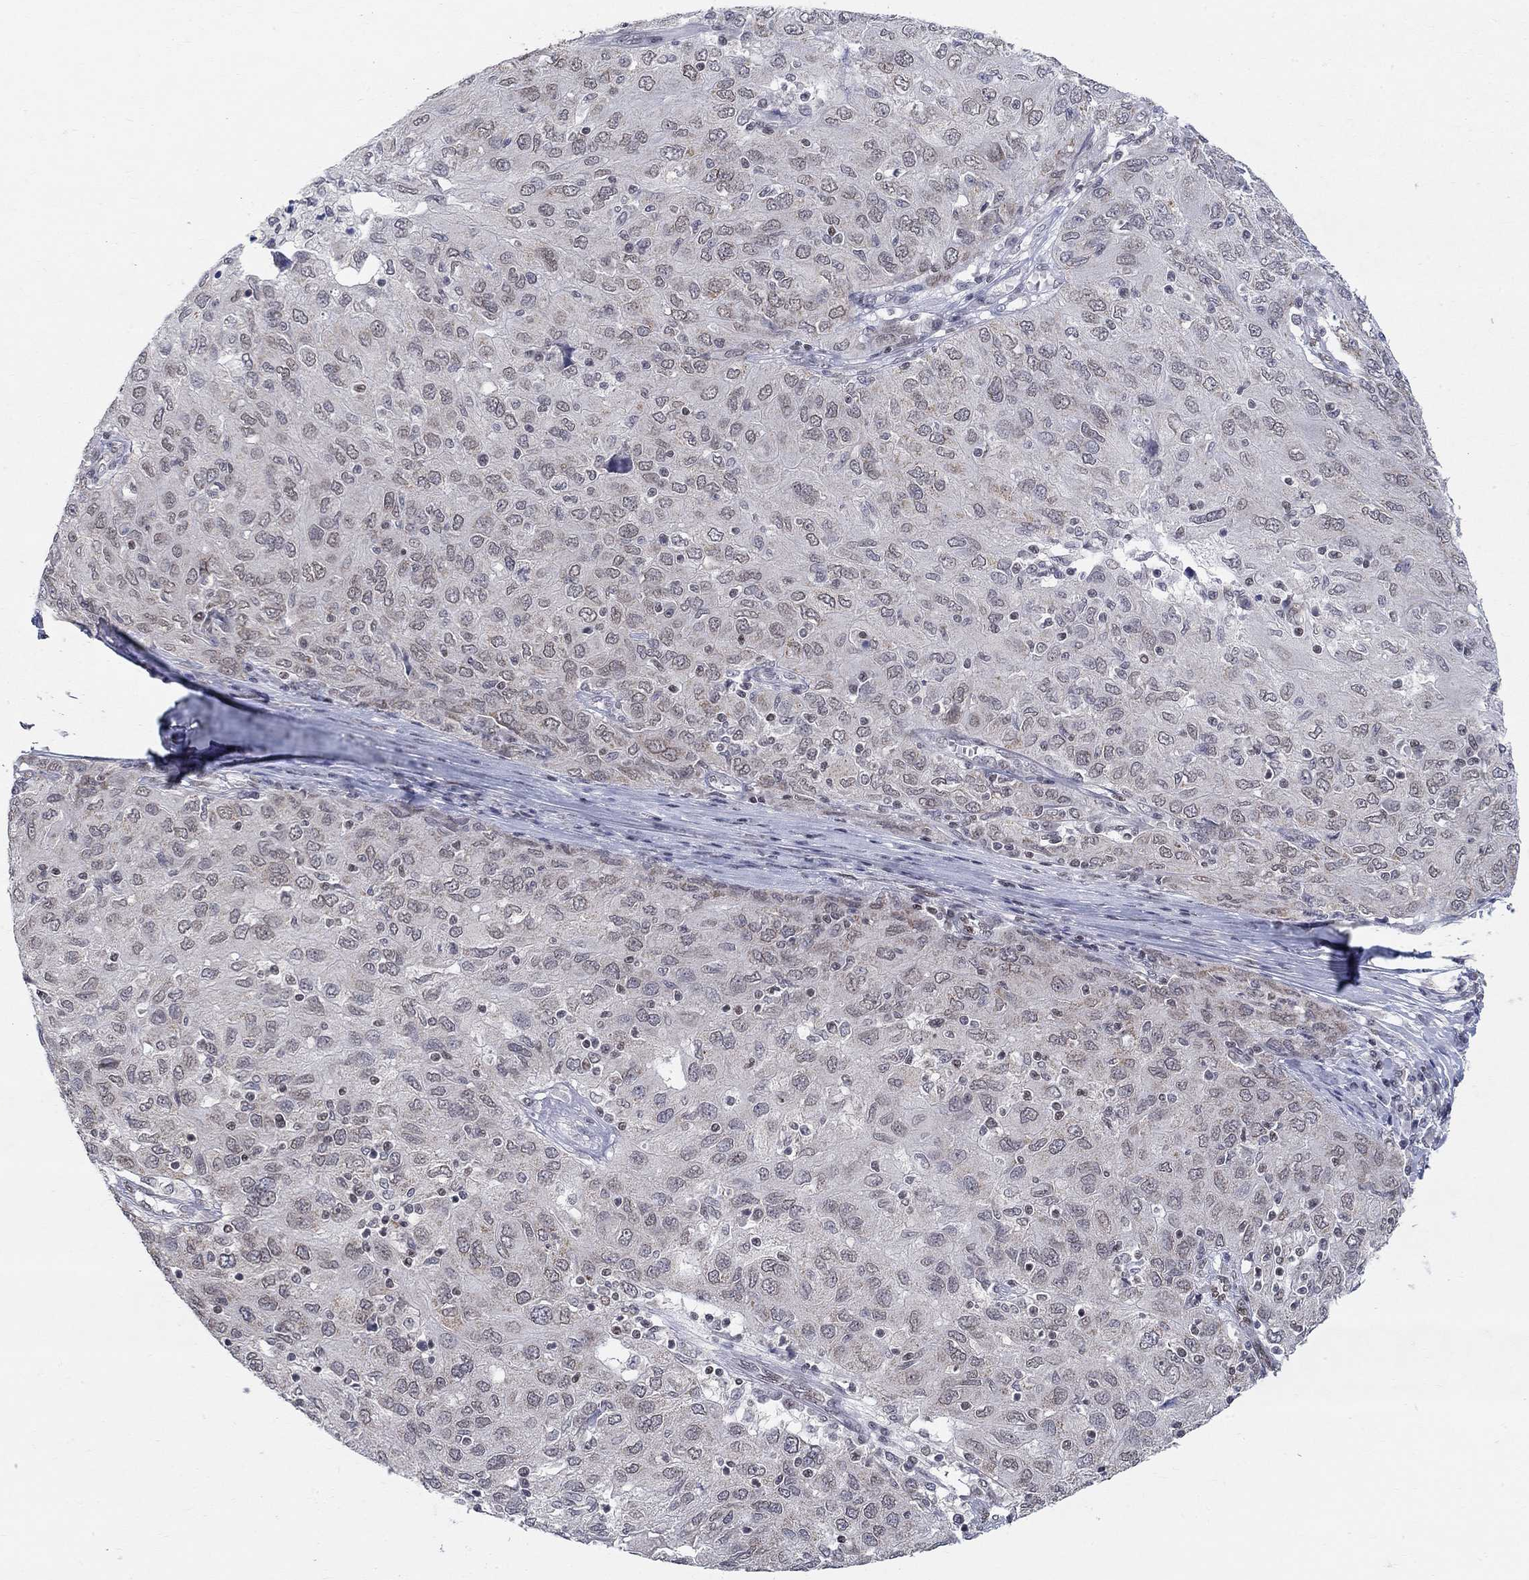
{"staining": {"intensity": "negative", "quantity": "none", "location": "none"}, "tissue": "ovarian cancer", "cell_type": "Tumor cells", "image_type": "cancer", "snomed": [{"axis": "morphology", "description": "Carcinoma, endometroid"}, {"axis": "topography", "description": "Ovary"}], "caption": "The IHC histopathology image has no significant expression in tumor cells of ovarian endometroid carcinoma tissue.", "gene": "KLF12", "patient": {"sex": "female", "age": 50}}